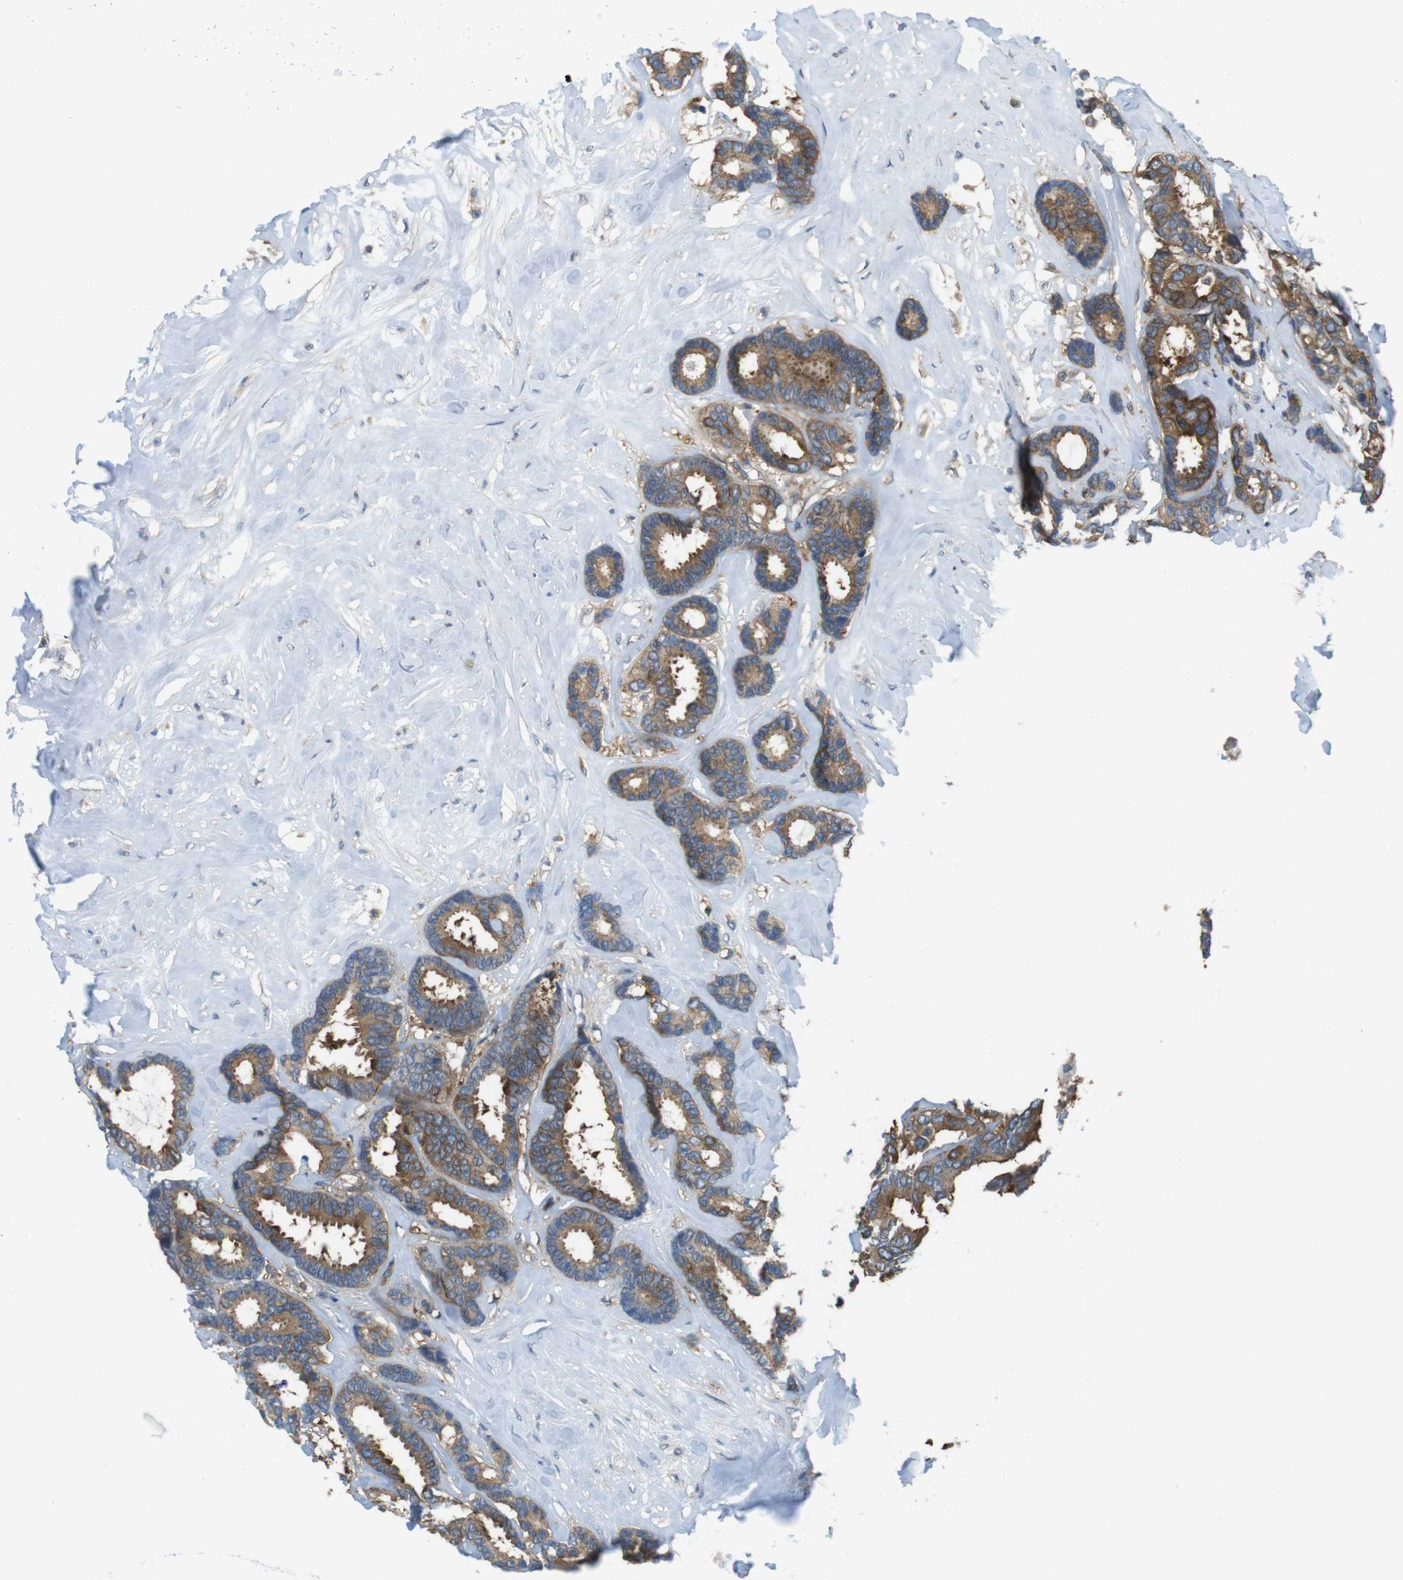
{"staining": {"intensity": "moderate", "quantity": ">75%", "location": "cytoplasmic/membranous"}, "tissue": "breast cancer", "cell_type": "Tumor cells", "image_type": "cancer", "snomed": [{"axis": "morphology", "description": "Duct carcinoma"}, {"axis": "topography", "description": "Breast"}], "caption": "The immunohistochemical stain labels moderate cytoplasmic/membranous positivity in tumor cells of infiltrating ductal carcinoma (breast) tissue. (DAB IHC with brightfield microscopy, high magnification).", "gene": "MTHFD1", "patient": {"sex": "female", "age": 87}}